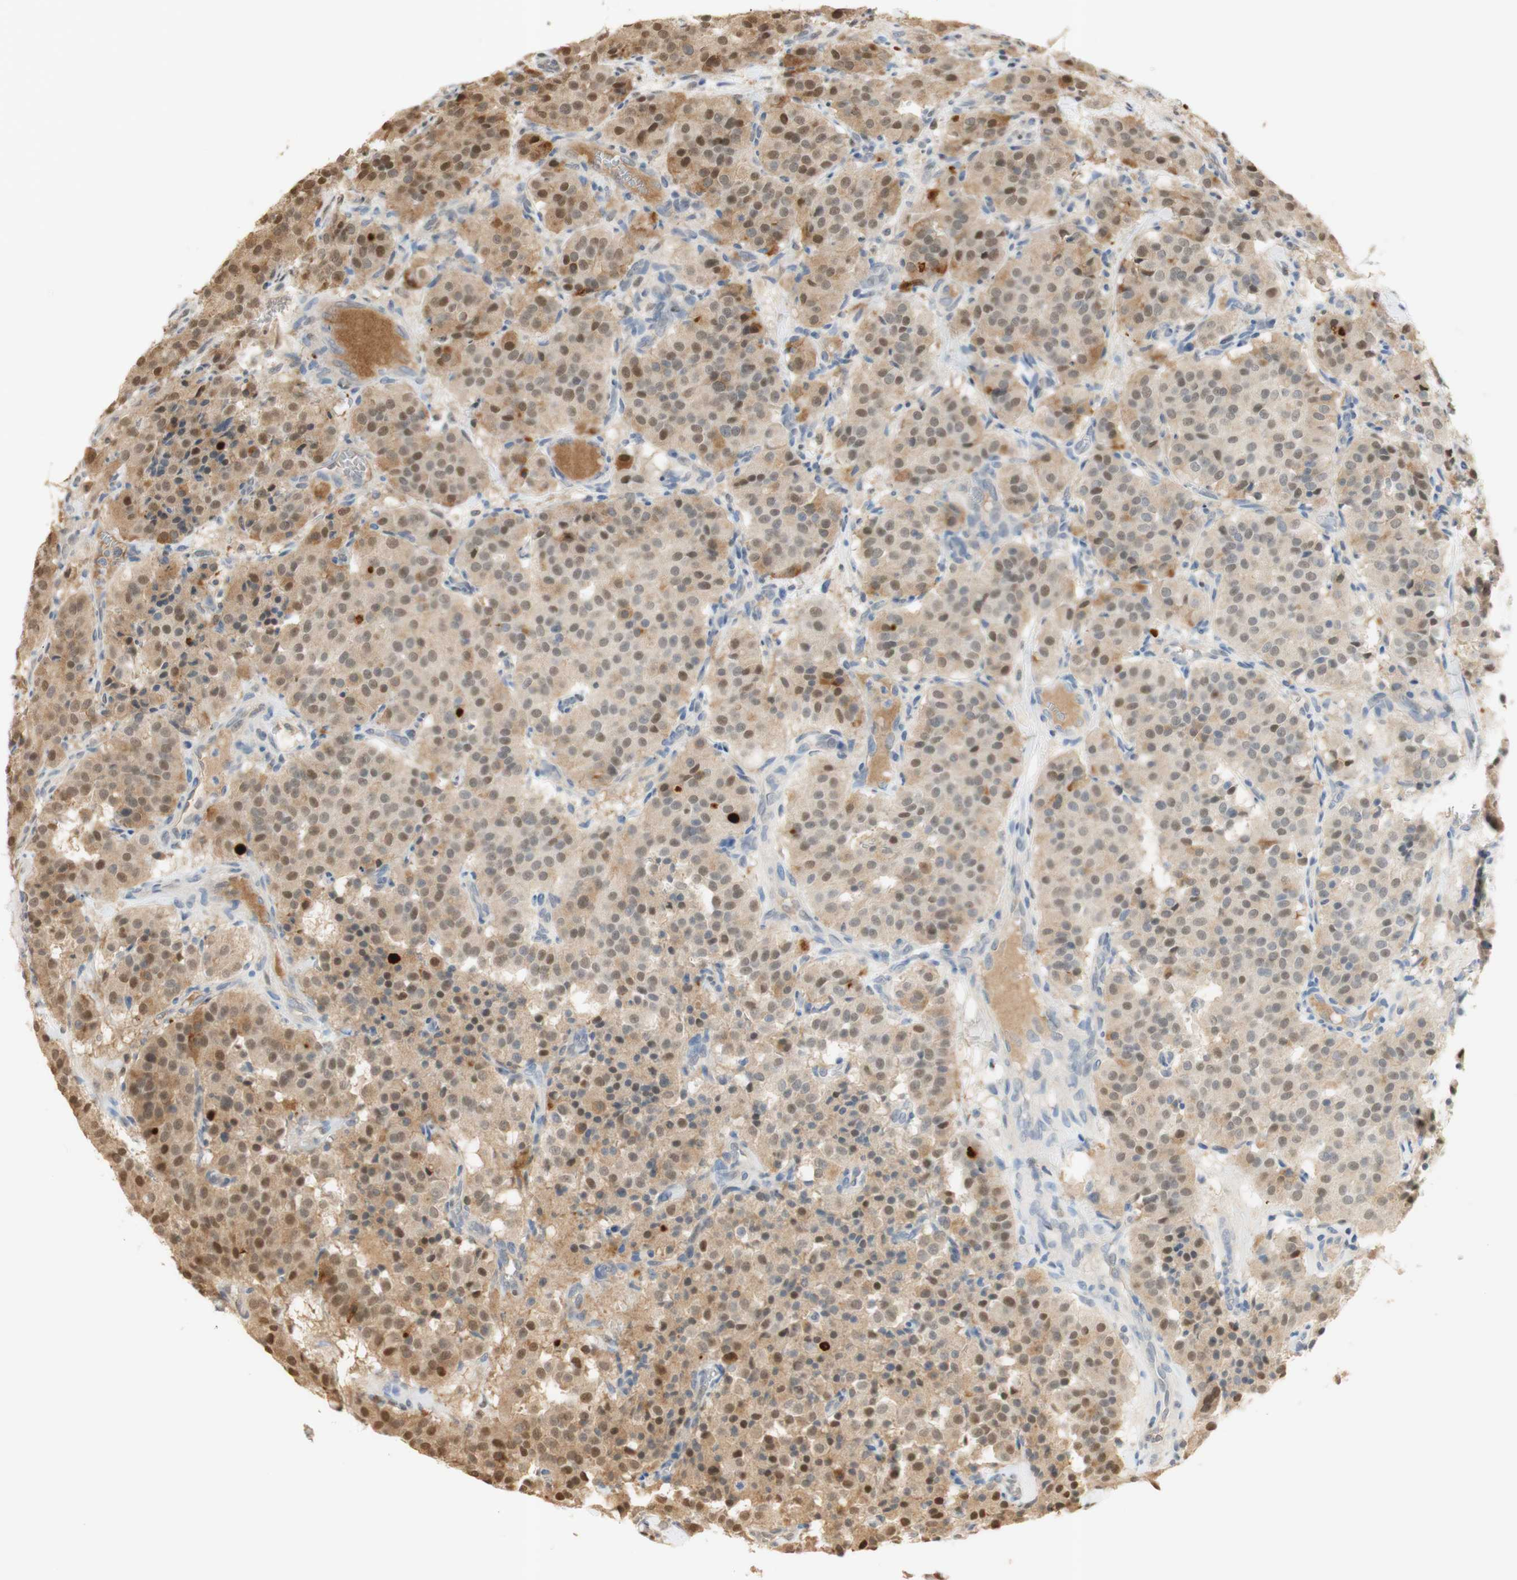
{"staining": {"intensity": "weak", "quantity": ">75%", "location": "cytoplasmic/membranous,nuclear"}, "tissue": "carcinoid", "cell_type": "Tumor cells", "image_type": "cancer", "snomed": [{"axis": "morphology", "description": "Carcinoid, malignant, NOS"}, {"axis": "topography", "description": "Lung"}], "caption": "Weak cytoplasmic/membranous and nuclear protein expression is present in about >75% of tumor cells in carcinoid. (IHC, brightfield microscopy, high magnification).", "gene": "NAP1L4", "patient": {"sex": "male", "age": 30}}